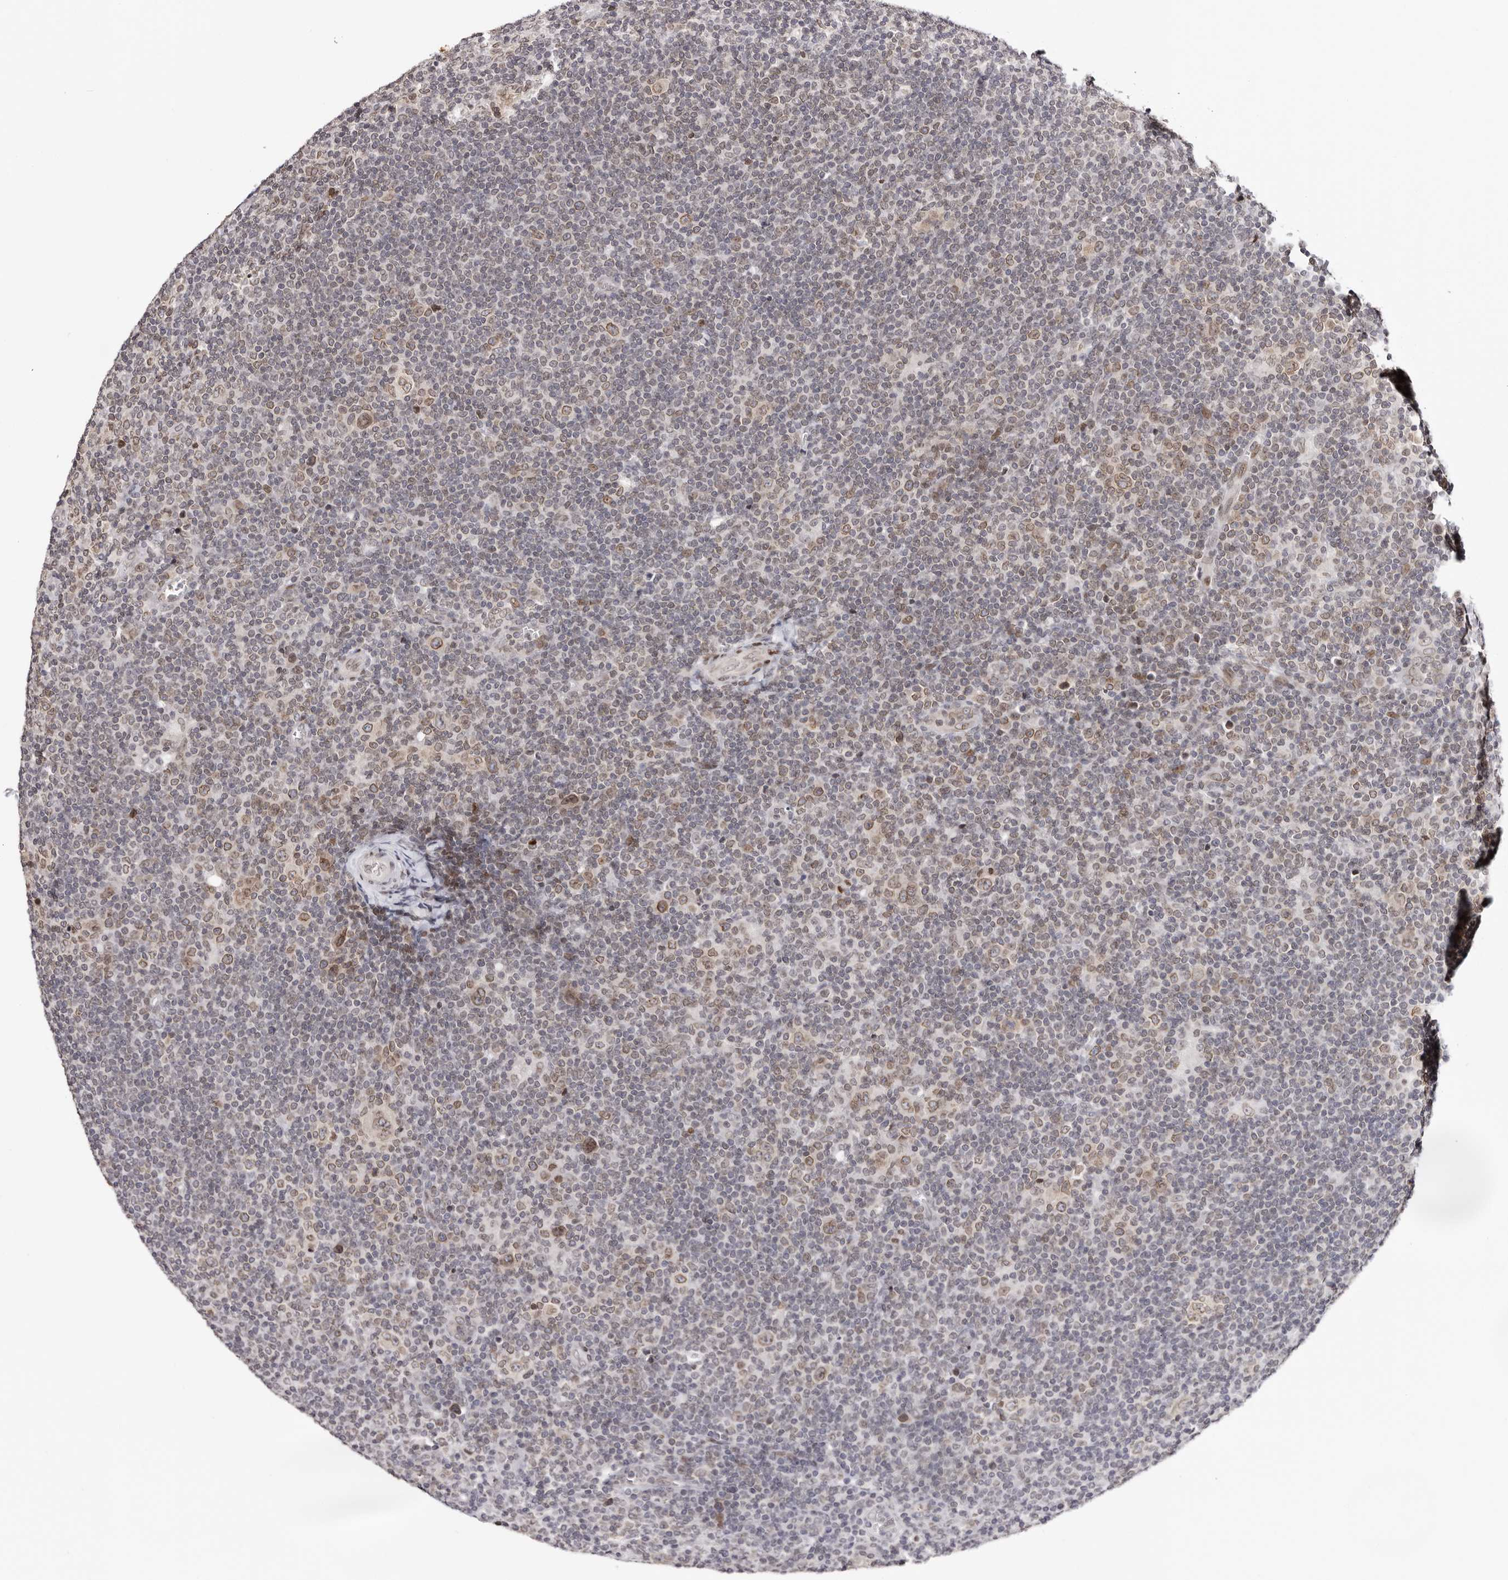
{"staining": {"intensity": "moderate", "quantity": ">75%", "location": "cytoplasmic/membranous,nuclear"}, "tissue": "lymphoma", "cell_type": "Tumor cells", "image_type": "cancer", "snomed": [{"axis": "morphology", "description": "Hodgkin's disease, NOS"}, {"axis": "topography", "description": "Lymph node"}], "caption": "Protein expression analysis of human Hodgkin's disease reveals moderate cytoplasmic/membranous and nuclear positivity in about >75% of tumor cells.", "gene": "NUP153", "patient": {"sex": "female", "age": 57}}